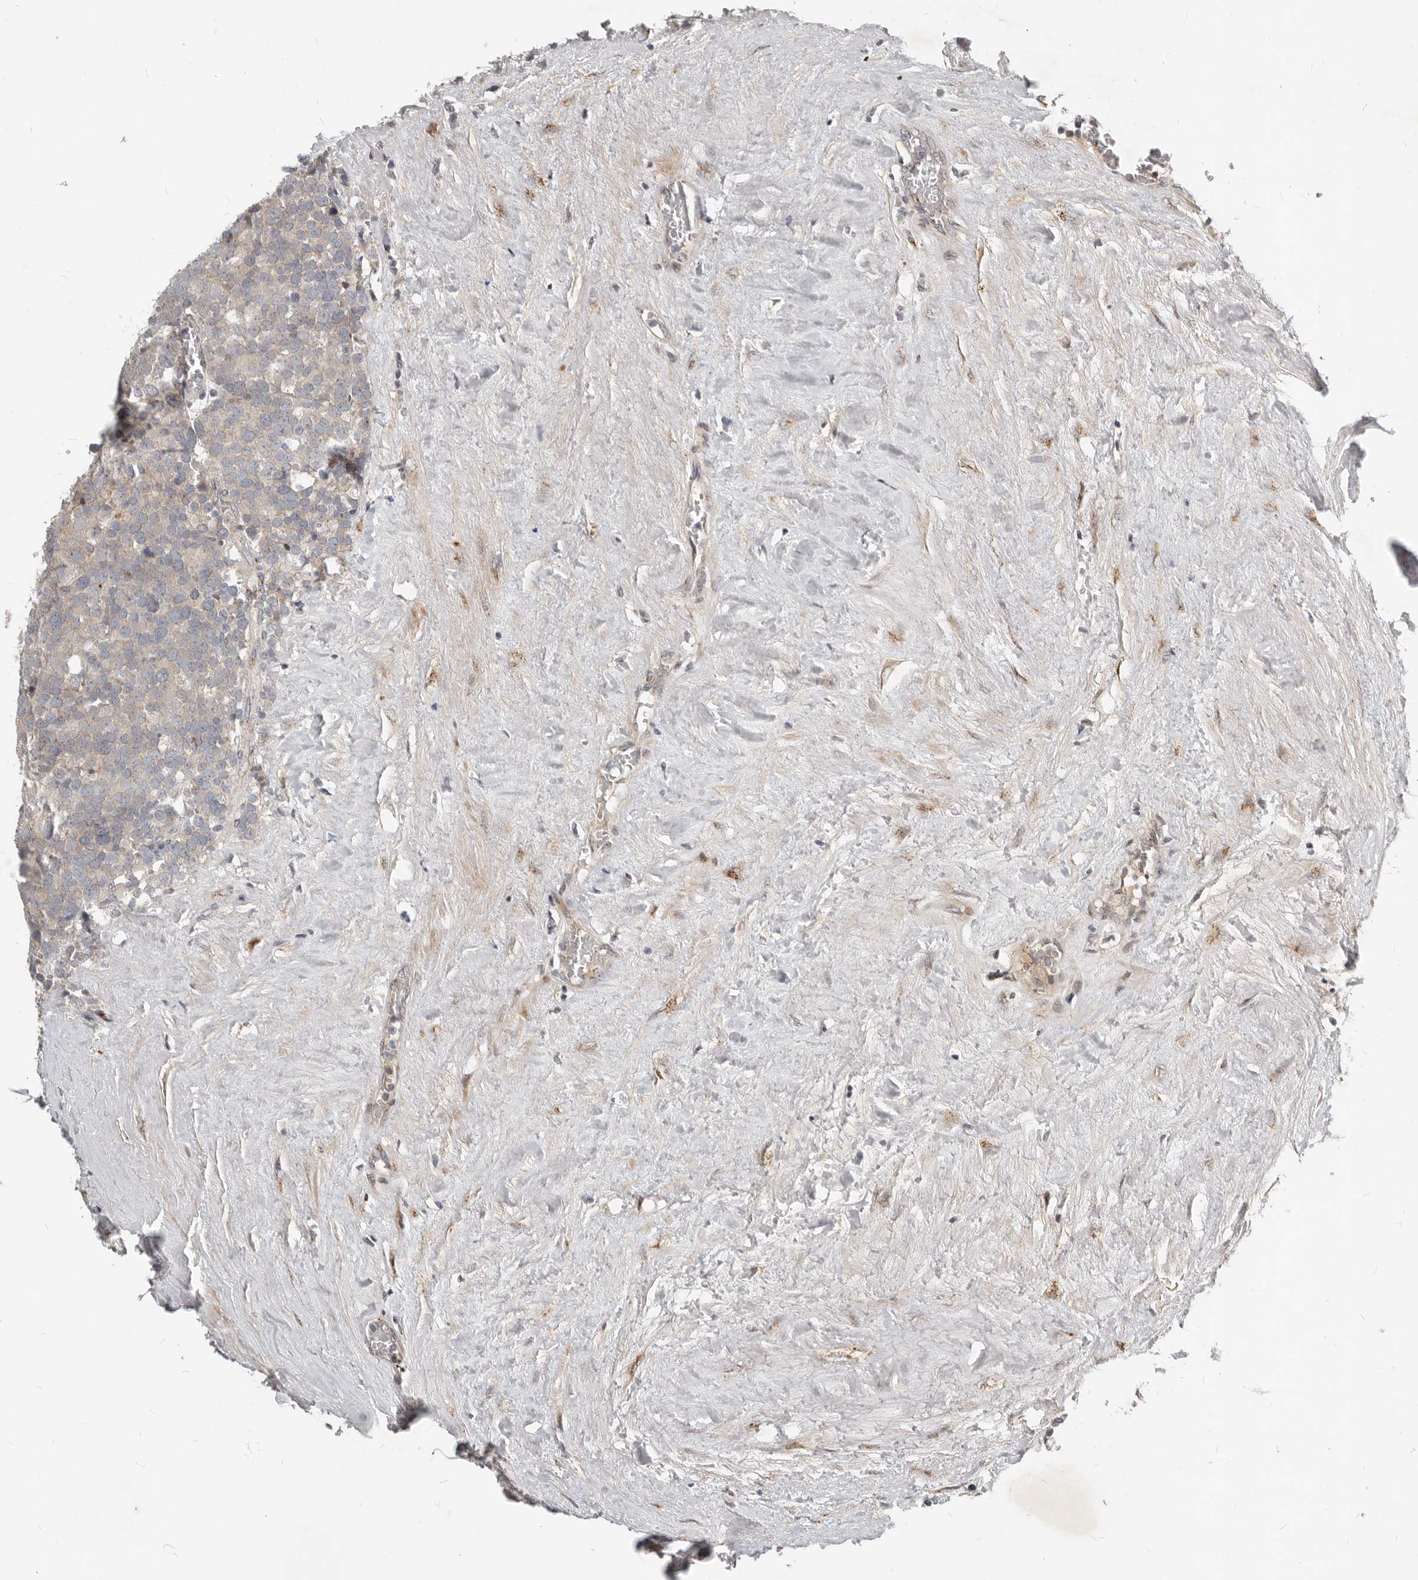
{"staining": {"intensity": "negative", "quantity": "none", "location": "none"}, "tissue": "testis cancer", "cell_type": "Tumor cells", "image_type": "cancer", "snomed": [{"axis": "morphology", "description": "Seminoma, NOS"}, {"axis": "topography", "description": "Testis"}], "caption": "DAB immunohistochemical staining of human testis cancer reveals no significant staining in tumor cells.", "gene": "NPY4R", "patient": {"sex": "male", "age": 71}}